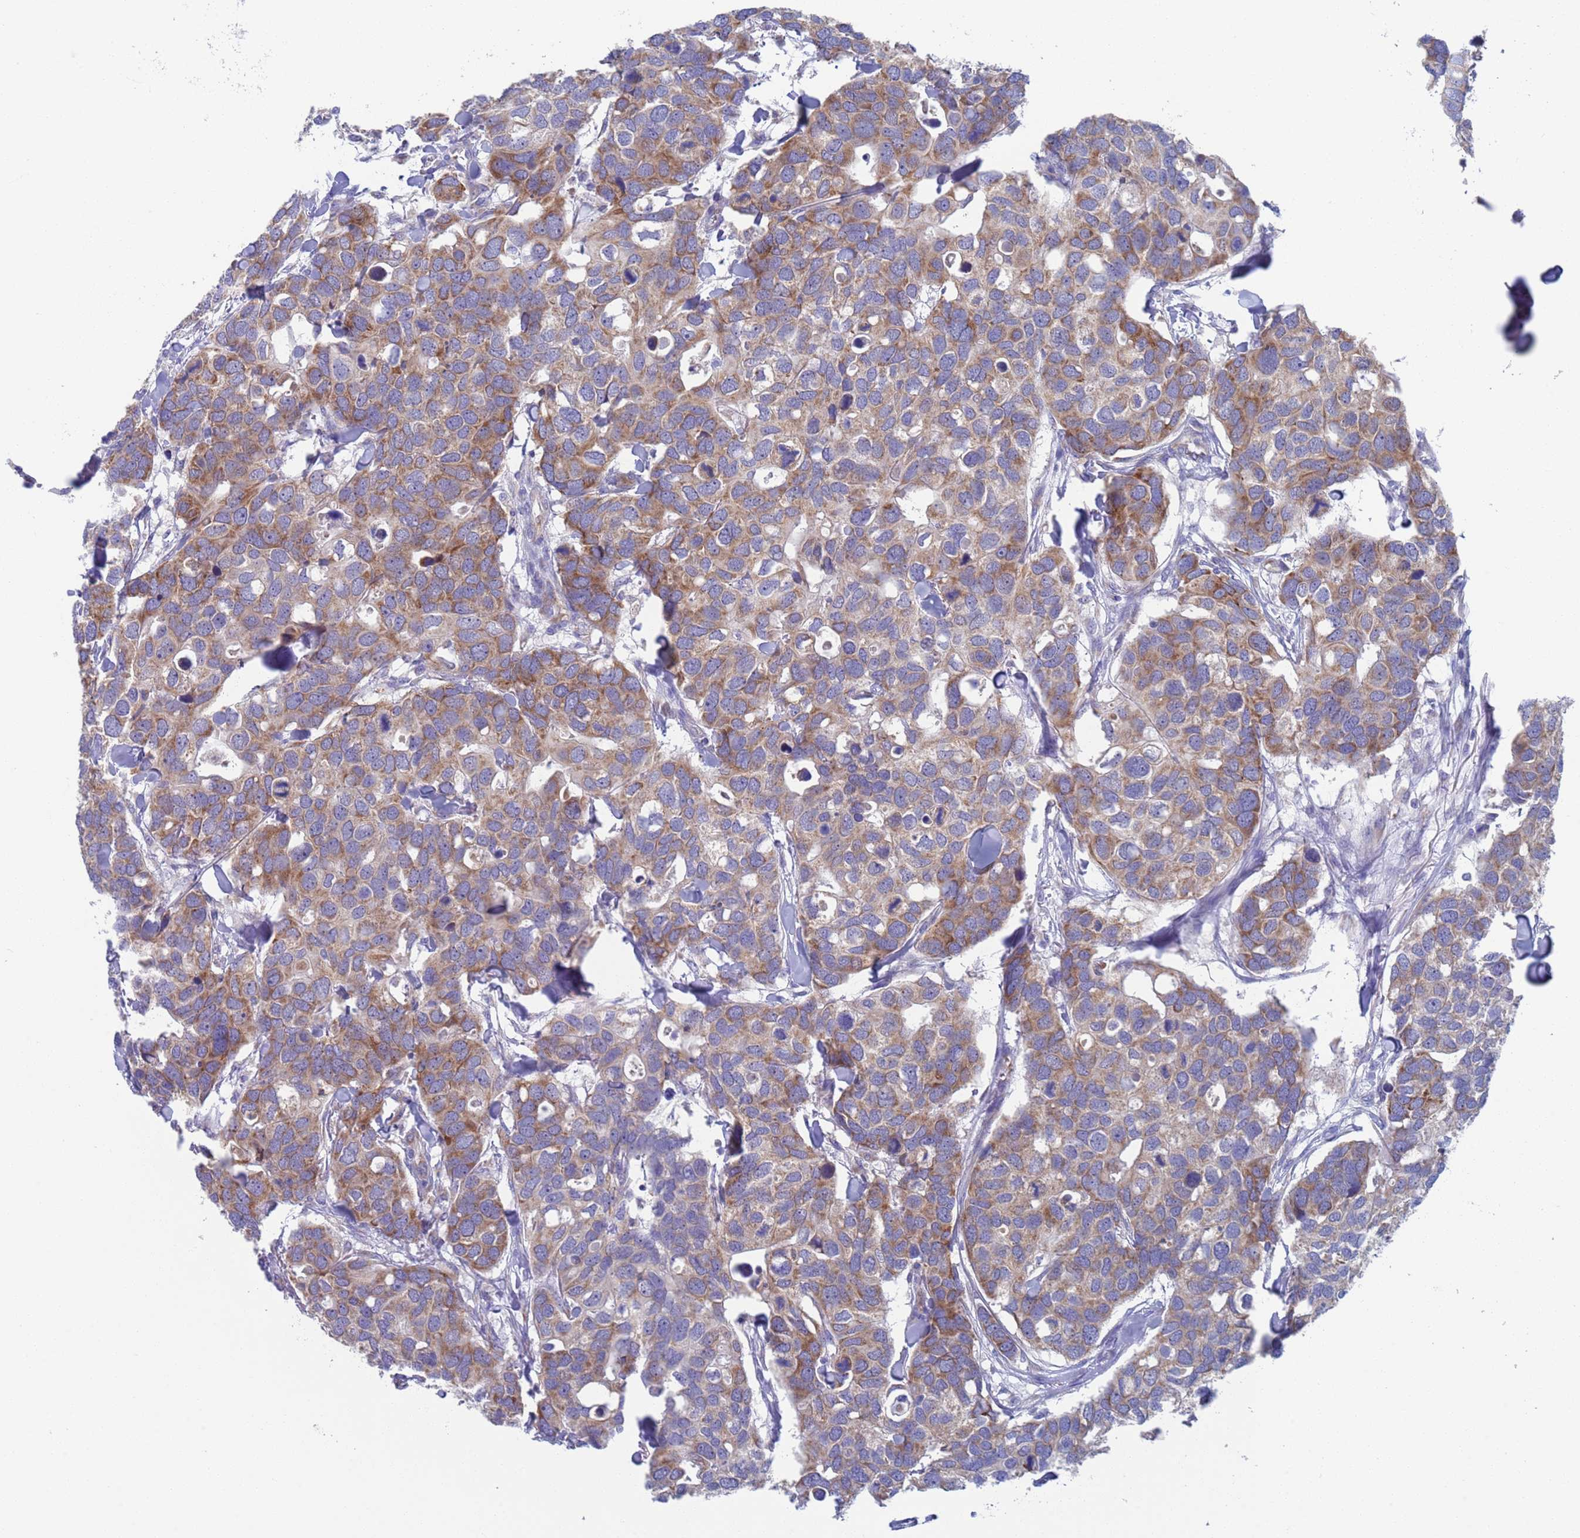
{"staining": {"intensity": "moderate", "quantity": "<25%", "location": "cytoplasmic/membranous"}, "tissue": "breast cancer", "cell_type": "Tumor cells", "image_type": "cancer", "snomed": [{"axis": "morphology", "description": "Duct carcinoma"}, {"axis": "topography", "description": "Breast"}], "caption": "Protein expression analysis of breast cancer demonstrates moderate cytoplasmic/membranous staining in about <25% of tumor cells. The staining is performed using DAB brown chromogen to label protein expression. The nuclei are counter-stained blue using hematoxylin.", "gene": "PET117", "patient": {"sex": "female", "age": 83}}